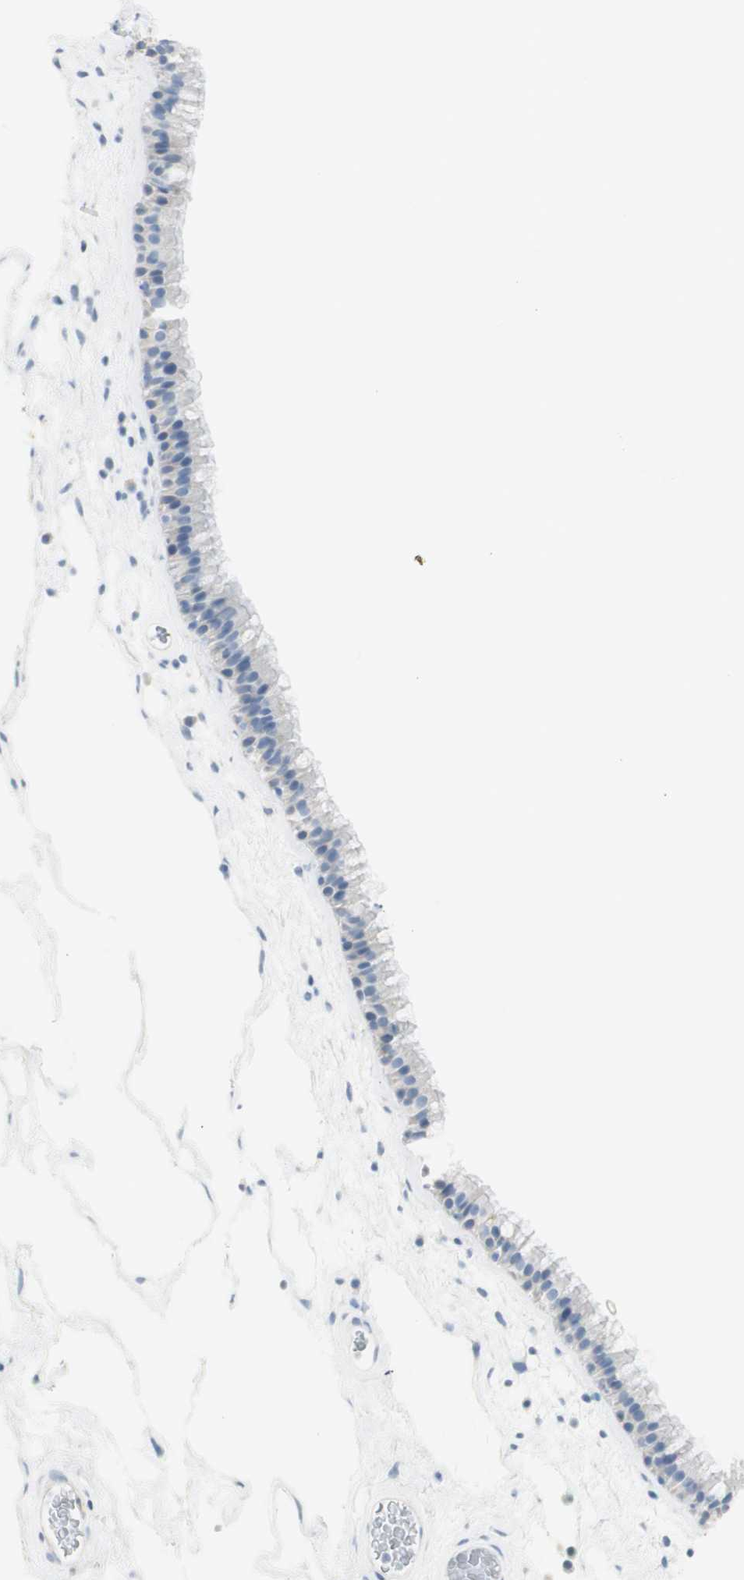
{"staining": {"intensity": "negative", "quantity": "none", "location": "none"}, "tissue": "nasopharynx", "cell_type": "Respiratory epithelial cells", "image_type": "normal", "snomed": [{"axis": "morphology", "description": "Normal tissue, NOS"}, {"axis": "morphology", "description": "Inflammation, NOS"}, {"axis": "topography", "description": "Nasopharynx"}], "caption": "Respiratory epithelial cells are negative for protein expression in benign human nasopharynx. (DAB (3,3'-diaminobenzidine) immunohistochemistry, high magnification).", "gene": "CDHR5", "patient": {"sex": "male", "age": 48}}